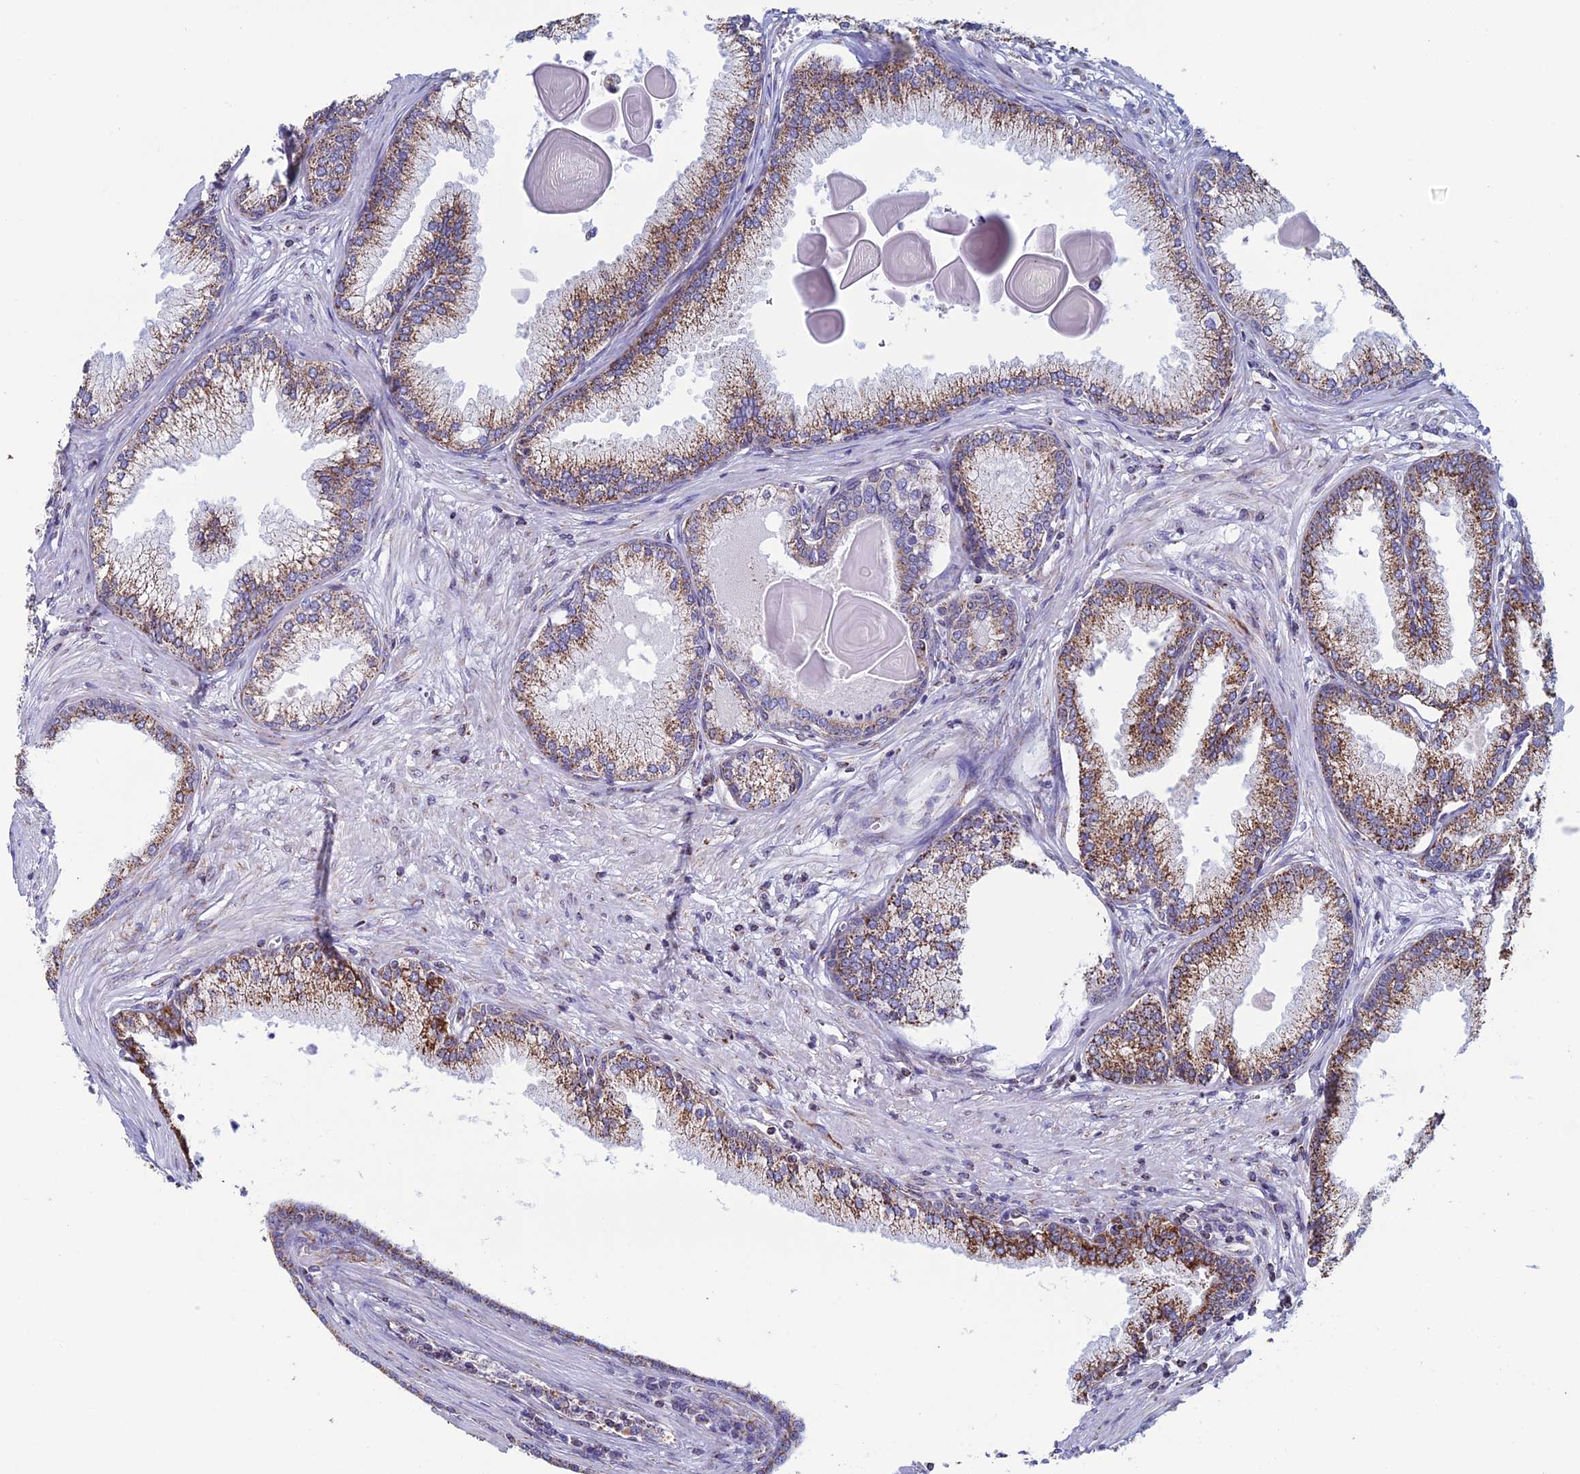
{"staining": {"intensity": "strong", "quantity": ">75%", "location": "cytoplasmic/membranous"}, "tissue": "prostate cancer", "cell_type": "Tumor cells", "image_type": "cancer", "snomed": [{"axis": "morphology", "description": "Adenocarcinoma, High grade"}, {"axis": "topography", "description": "Prostate"}], "caption": "An immunohistochemistry (IHC) photomicrograph of neoplastic tissue is shown. Protein staining in brown highlights strong cytoplasmic/membranous positivity in adenocarcinoma (high-grade) (prostate) within tumor cells.", "gene": "ZNG1B", "patient": {"sex": "male", "age": 74}}